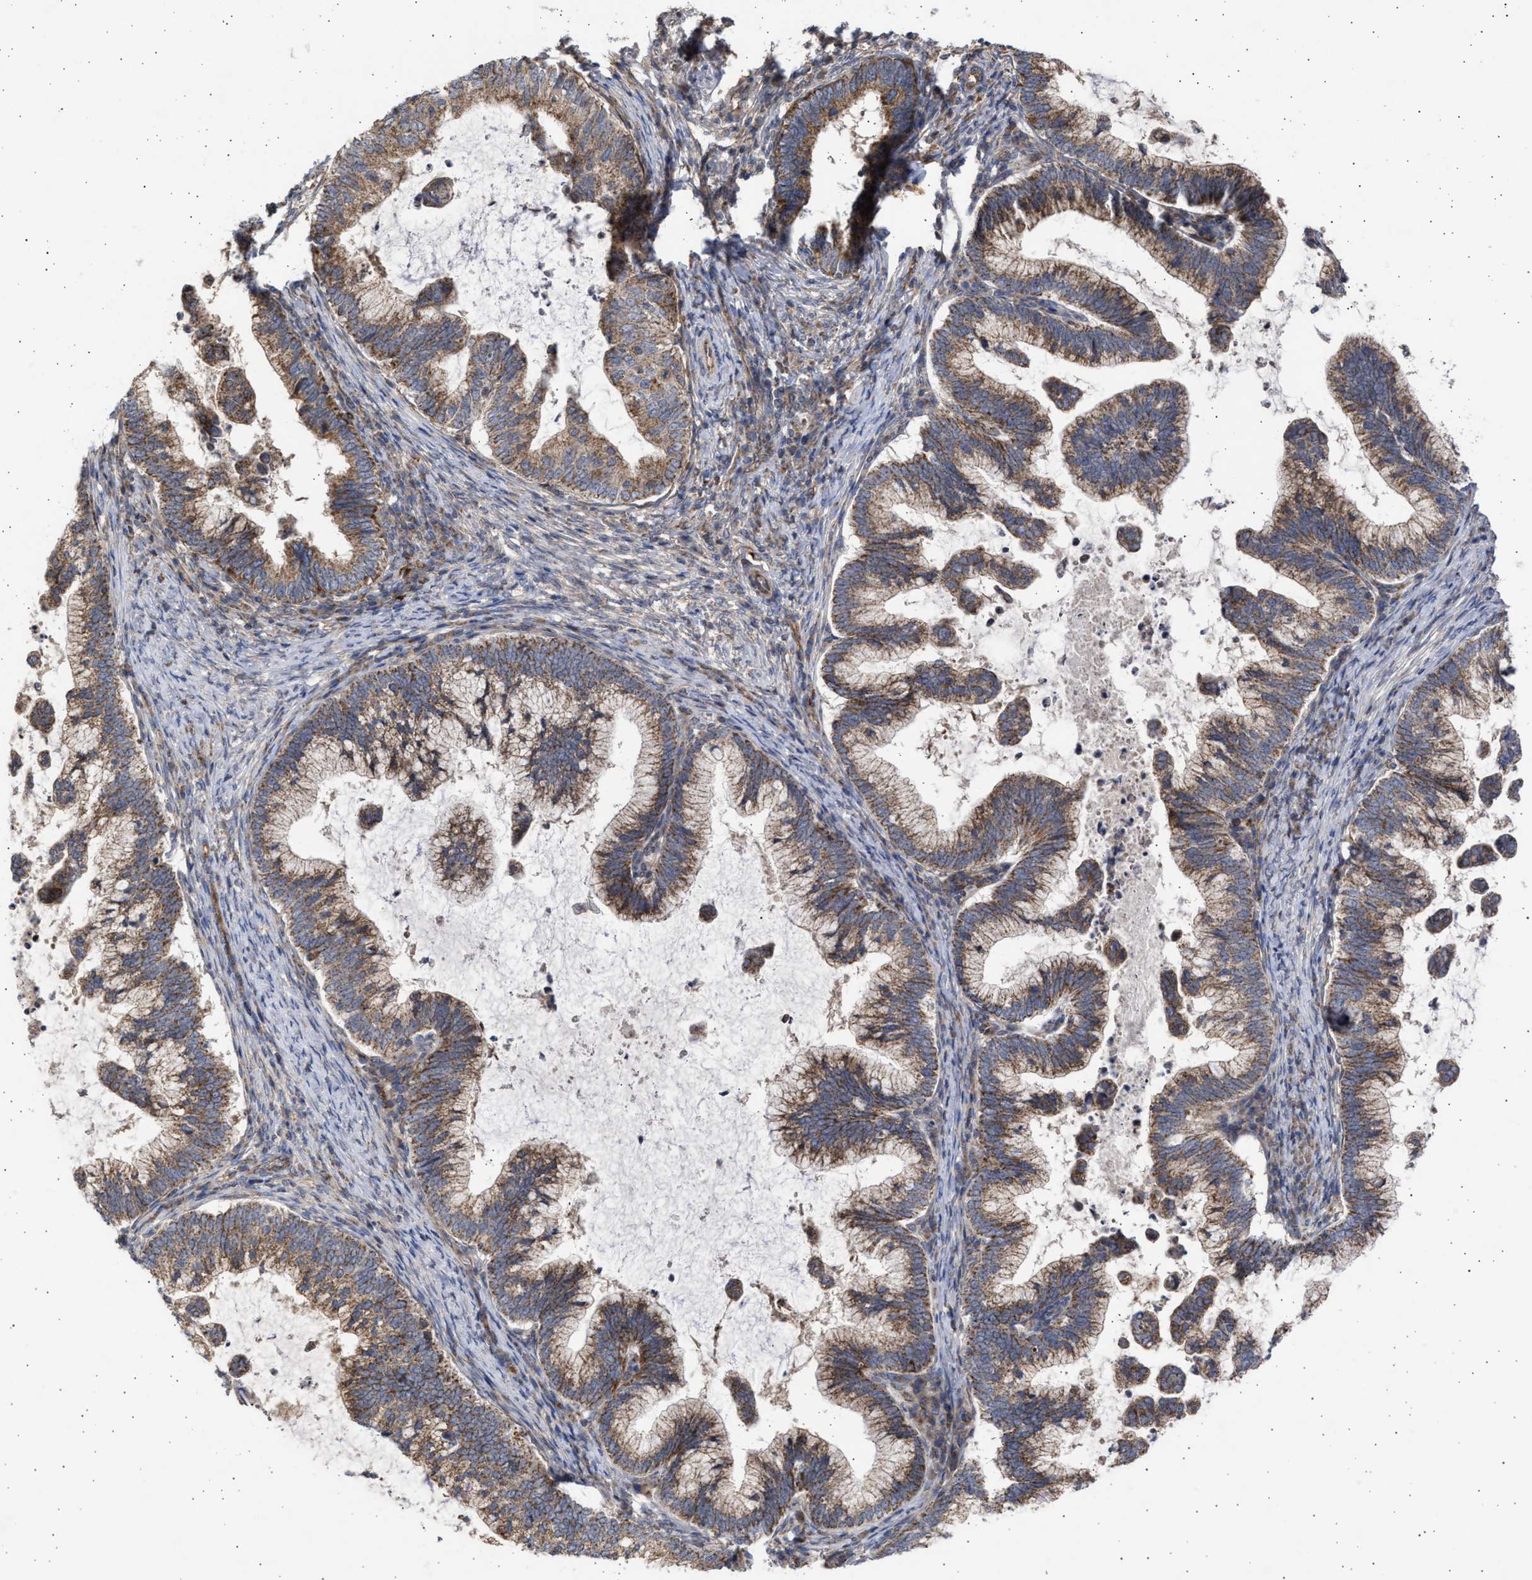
{"staining": {"intensity": "moderate", "quantity": ">75%", "location": "cytoplasmic/membranous"}, "tissue": "cervical cancer", "cell_type": "Tumor cells", "image_type": "cancer", "snomed": [{"axis": "morphology", "description": "Adenocarcinoma, NOS"}, {"axis": "topography", "description": "Cervix"}], "caption": "DAB (3,3'-diaminobenzidine) immunohistochemical staining of human cervical adenocarcinoma shows moderate cytoplasmic/membranous protein positivity in approximately >75% of tumor cells.", "gene": "TTC19", "patient": {"sex": "female", "age": 36}}